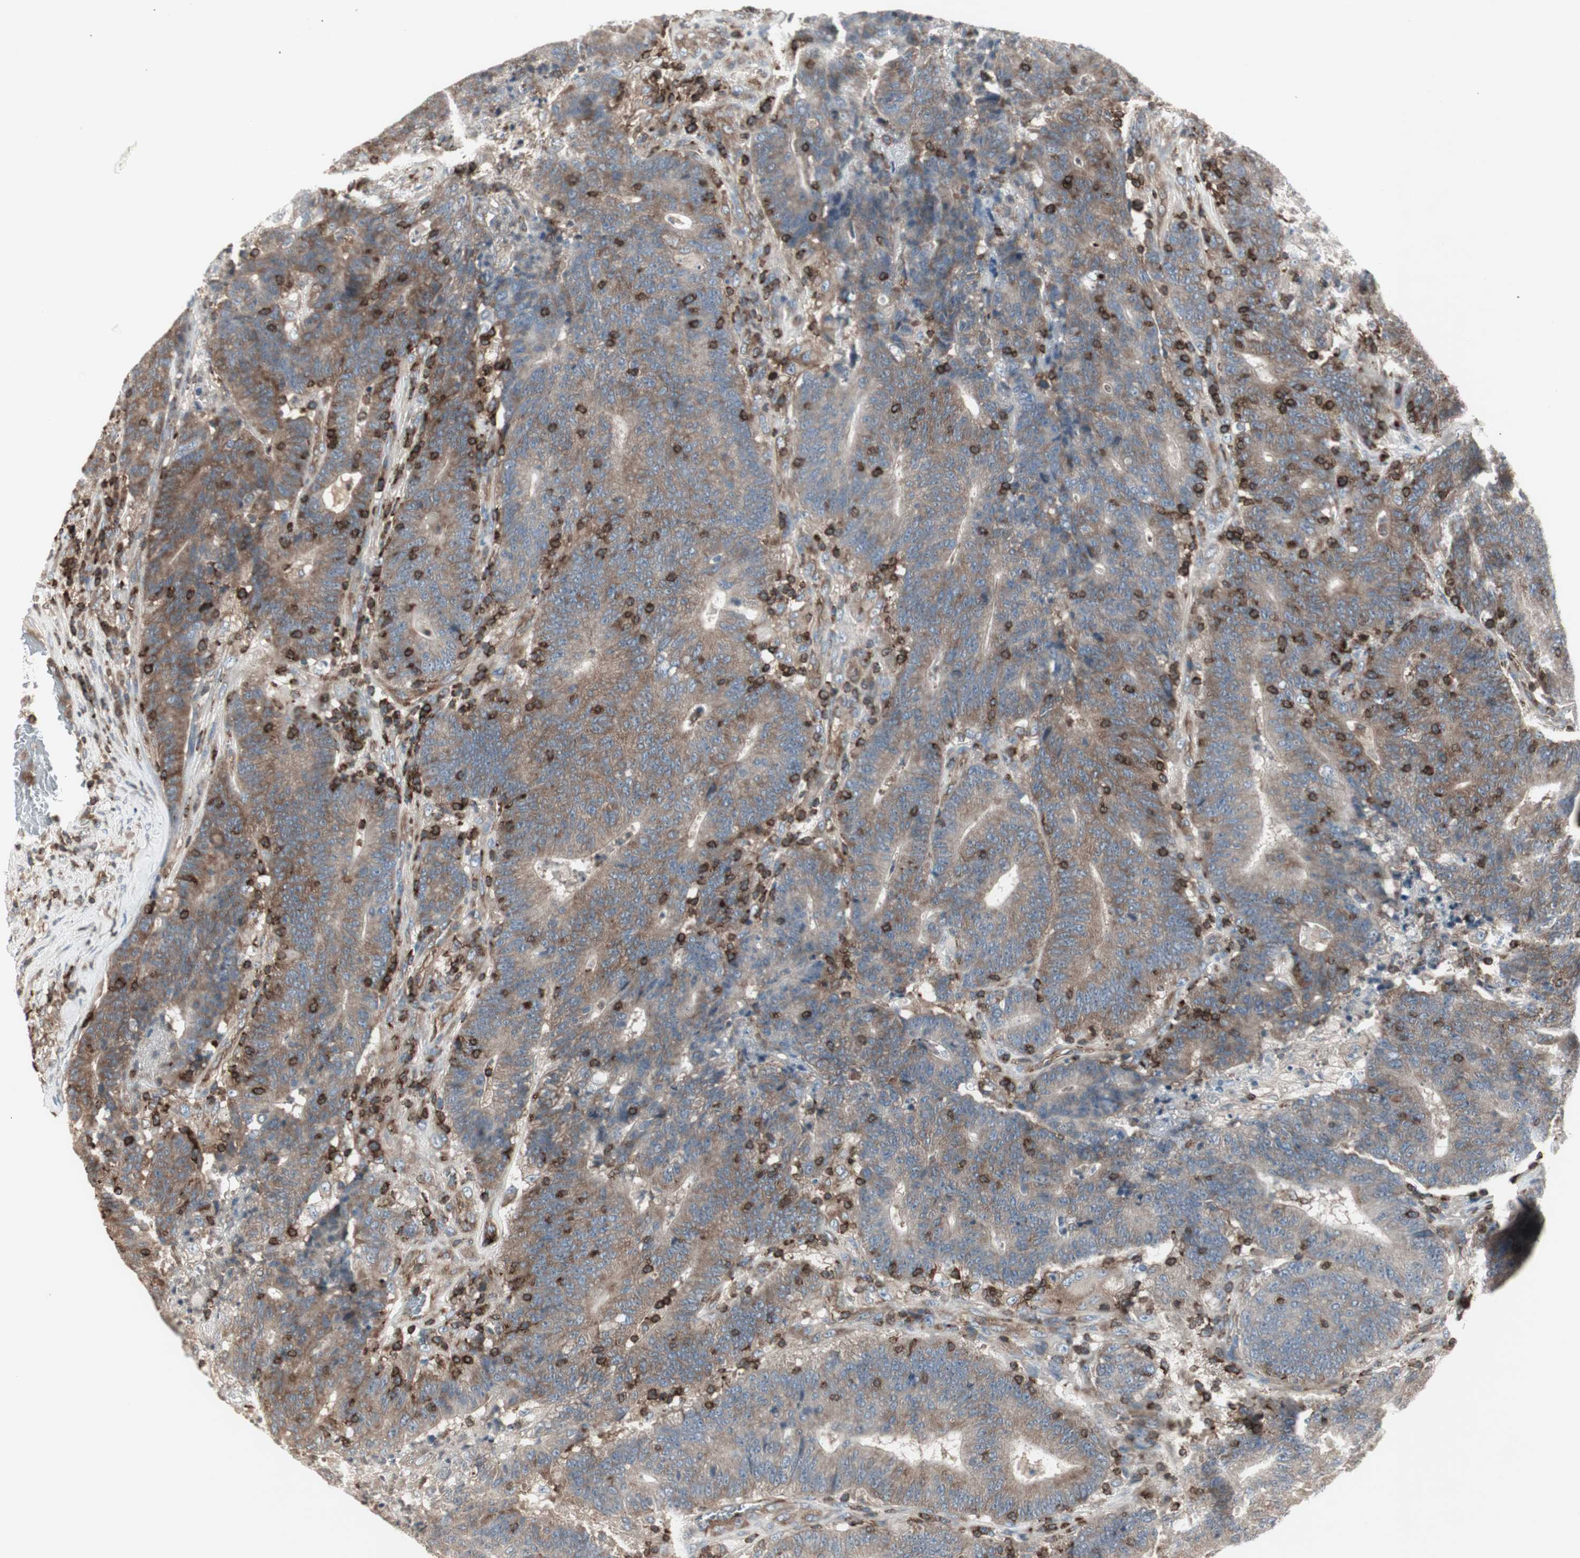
{"staining": {"intensity": "weak", "quantity": ">75%", "location": "cytoplasmic/membranous"}, "tissue": "colorectal cancer", "cell_type": "Tumor cells", "image_type": "cancer", "snomed": [{"axis": "morphology", "description": "Normal tissue, NOS"}, {"axis": "morphology", "description": "Adenocarcinoma, NOS"}, {"axis": "topography", "description": "Colon"}], "caption": "An immunohistochemistry (IHC) micrograph of neoplastic tissue is shown. Protein staining in brown labels weak cytoplasmic/membranous positivity in colorectal cancer within tumor cells.", "gene": "ARHGEF1", "patient": {"sex": "female", "age": 75}}